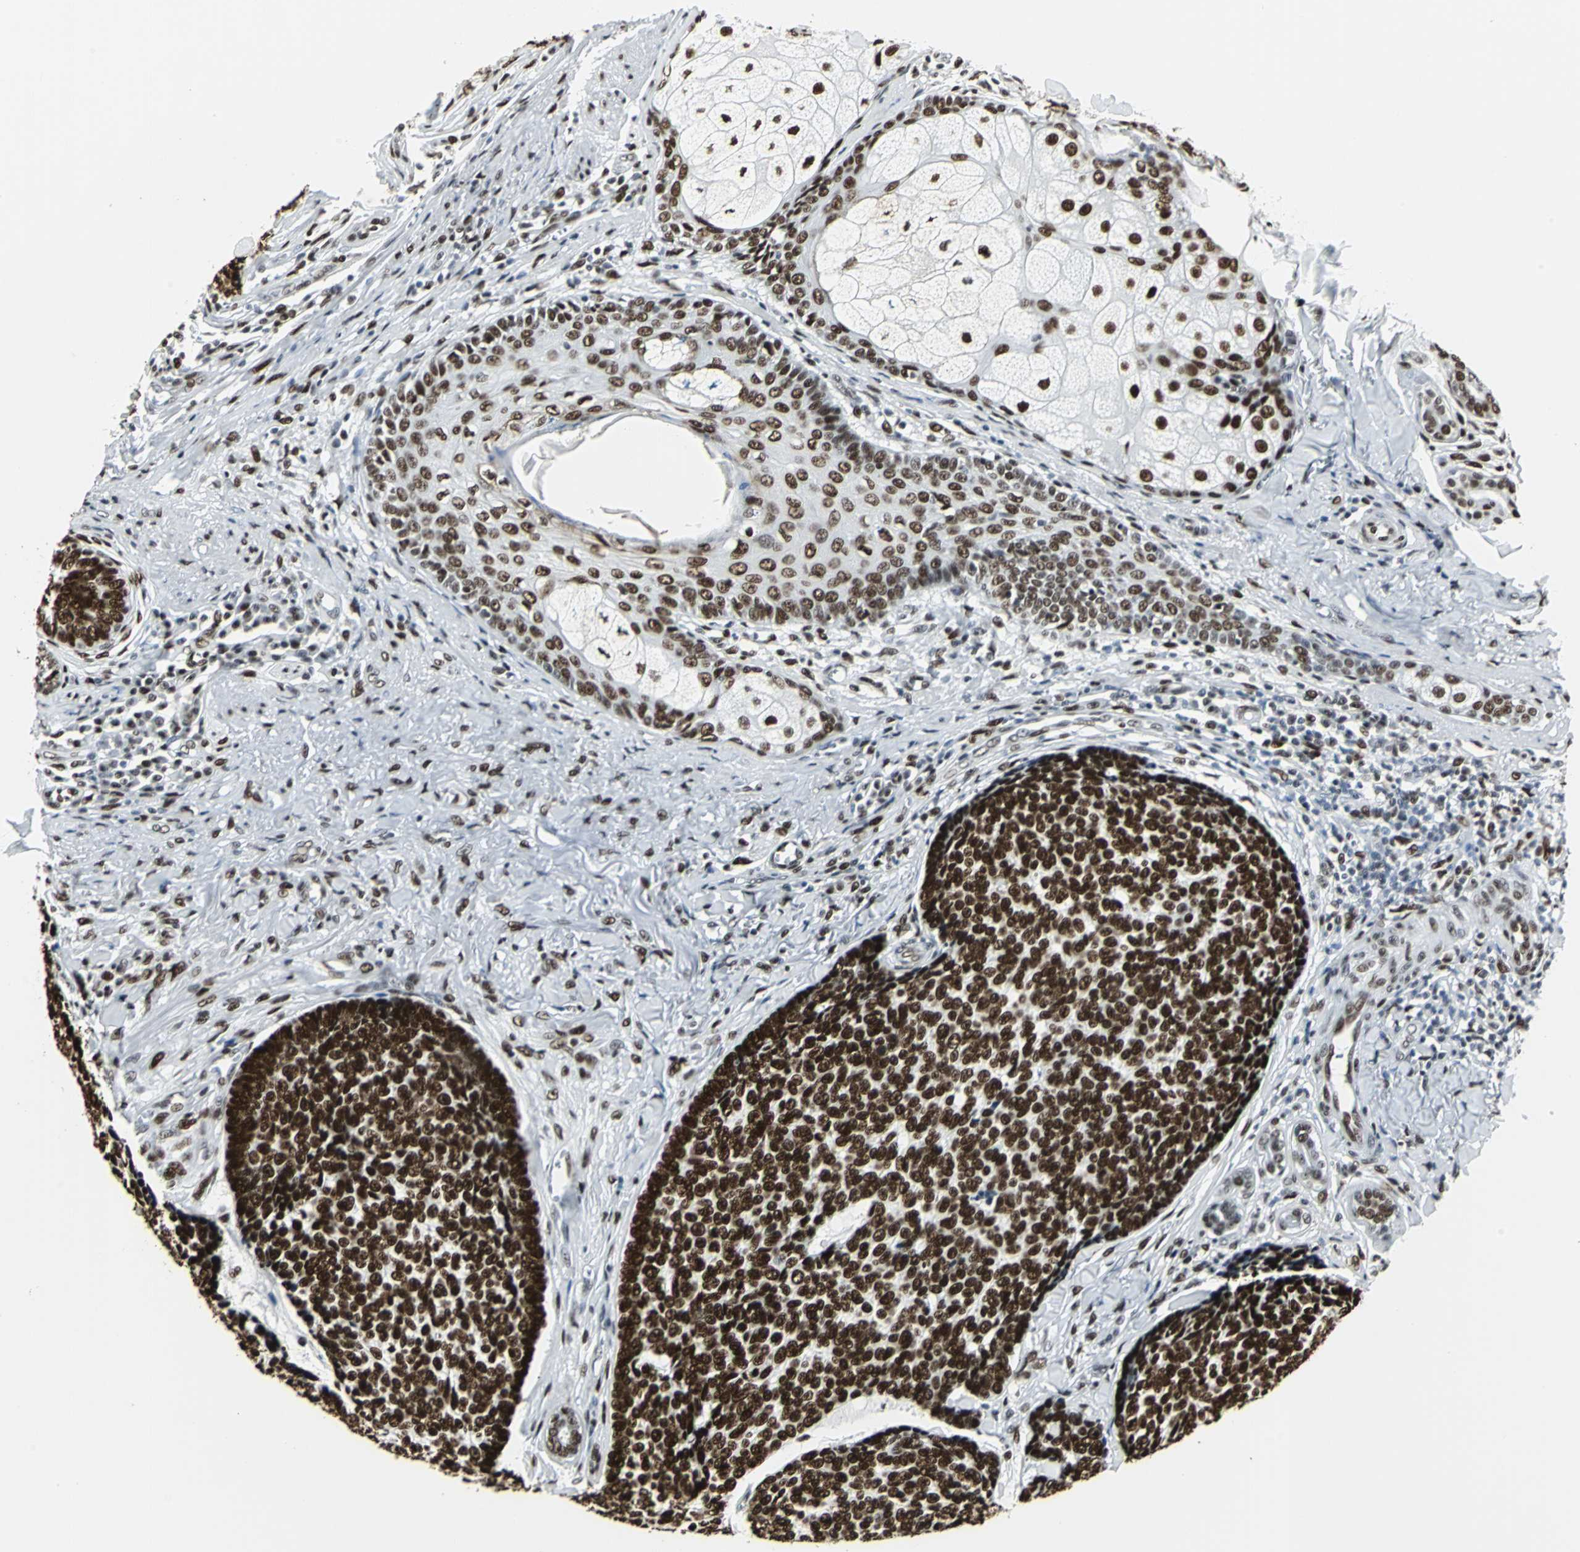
{"staining": {"intensity": "strong", "quantity": ">75%", "location": "nuclear"}, "tissue": "skin cancer", "cell_type": "Tumor cells", "image_type": "cancer", "snomed": [{"axis": "morphology", "description": "Basal cell carcinoma"}, {"axis": "topography", "description": "Skin"}], "caption": "Immunohistochemistry (IHC) (DAB) staining of human skin cancer displays strong nuclear protein expression in about >75% of tumor cells.", "gene": "HDAC2", "patient": {"sex": "male", "age": 84}}